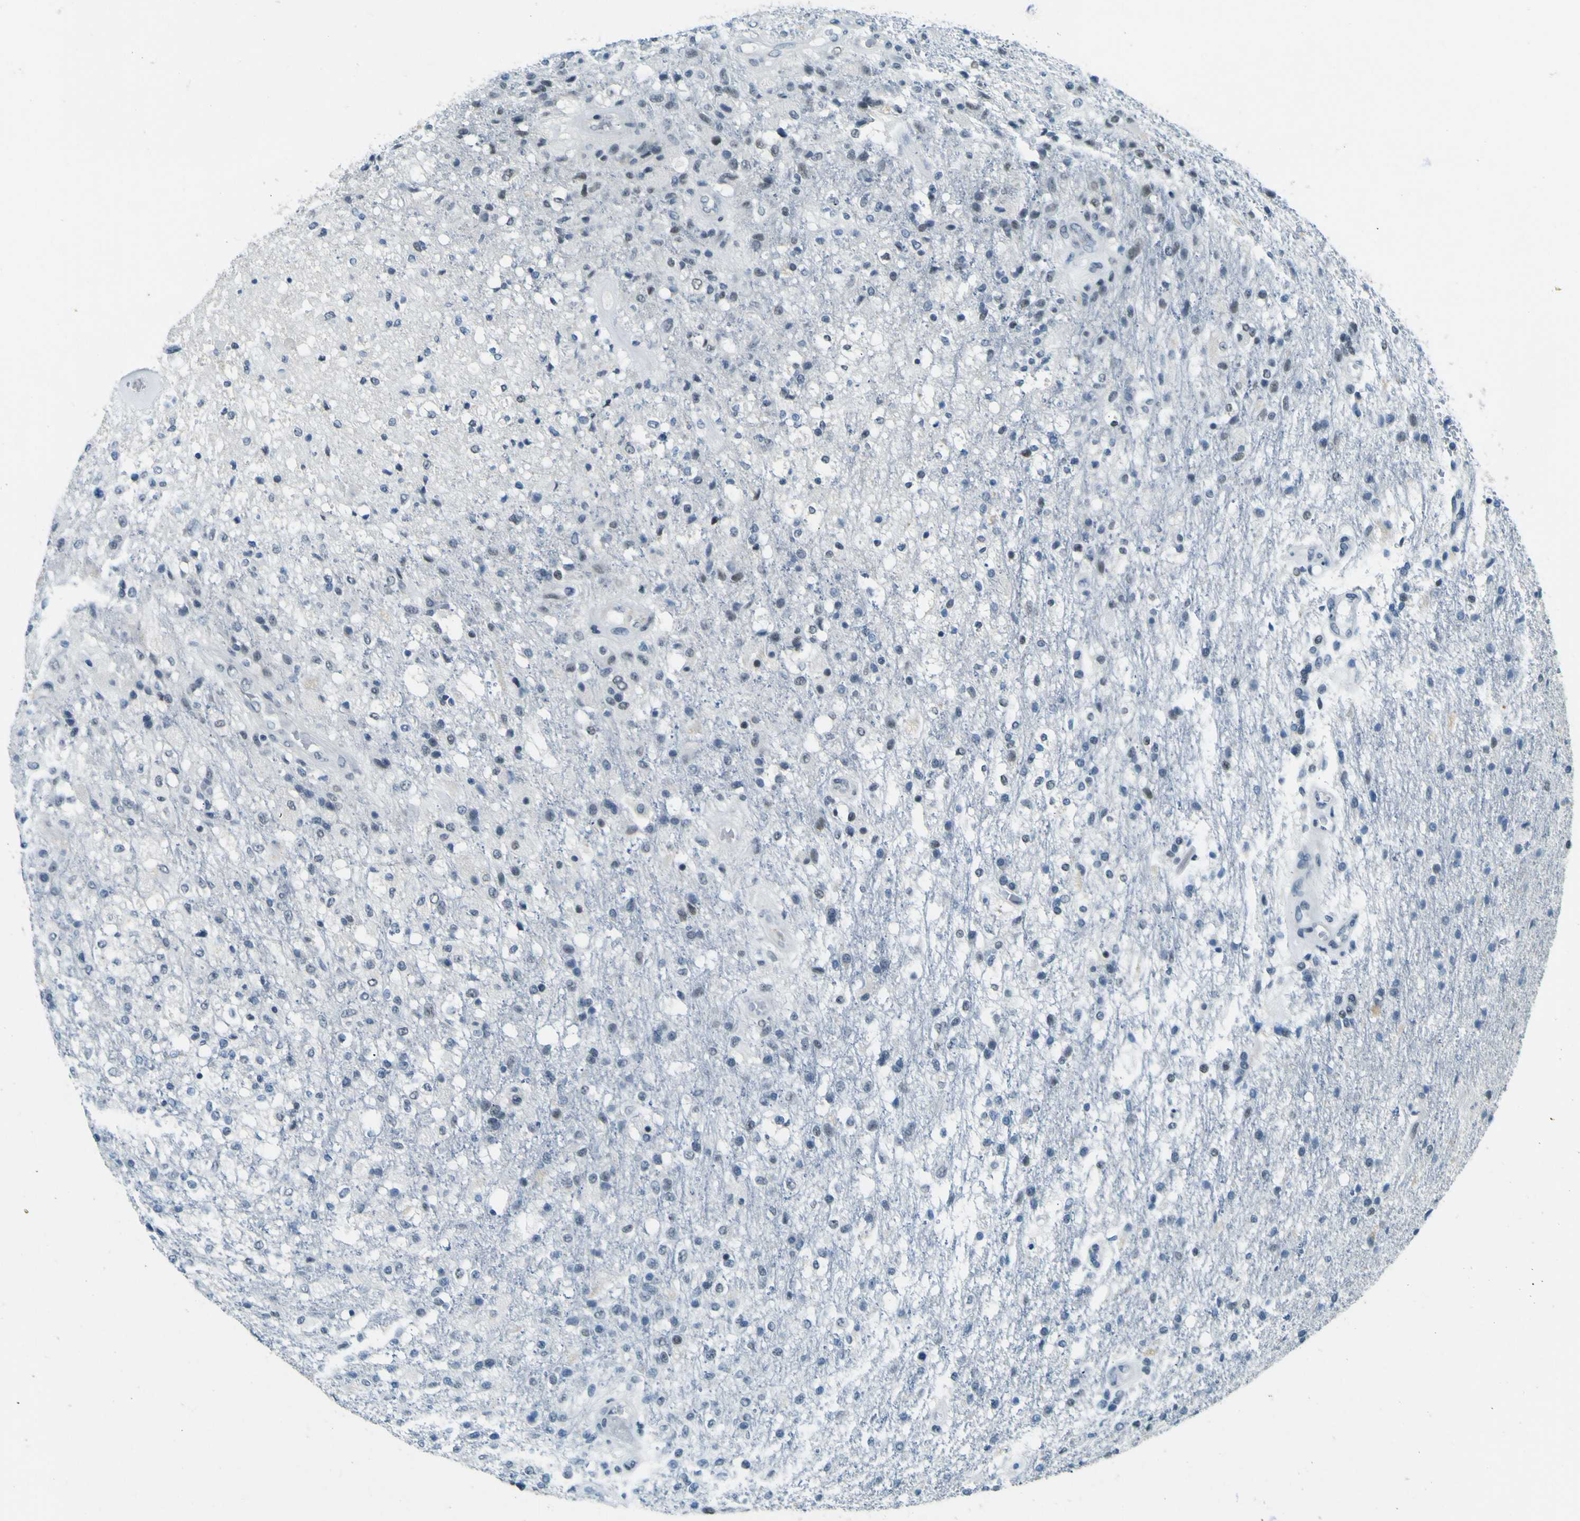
{"staining": {"intensity": "negative", "quantity": "none", "location": "none"}, "tissue": "glioma", "cell_type": "Tumor cells", "image_type": "cancer", "snomed": [{"axis": "morphology", "description": "Normal tissue, NOS"}, {"axis": "morphology", "description": "Glioma, malignant, High grade"}, {"axis": "topography", "description": "Cerebral cortex"}], "caption": "Tumor cells show no significant positivity in glioma.", "gene": "CEBPG", "patient": {"sex": "male", "age": 77}}